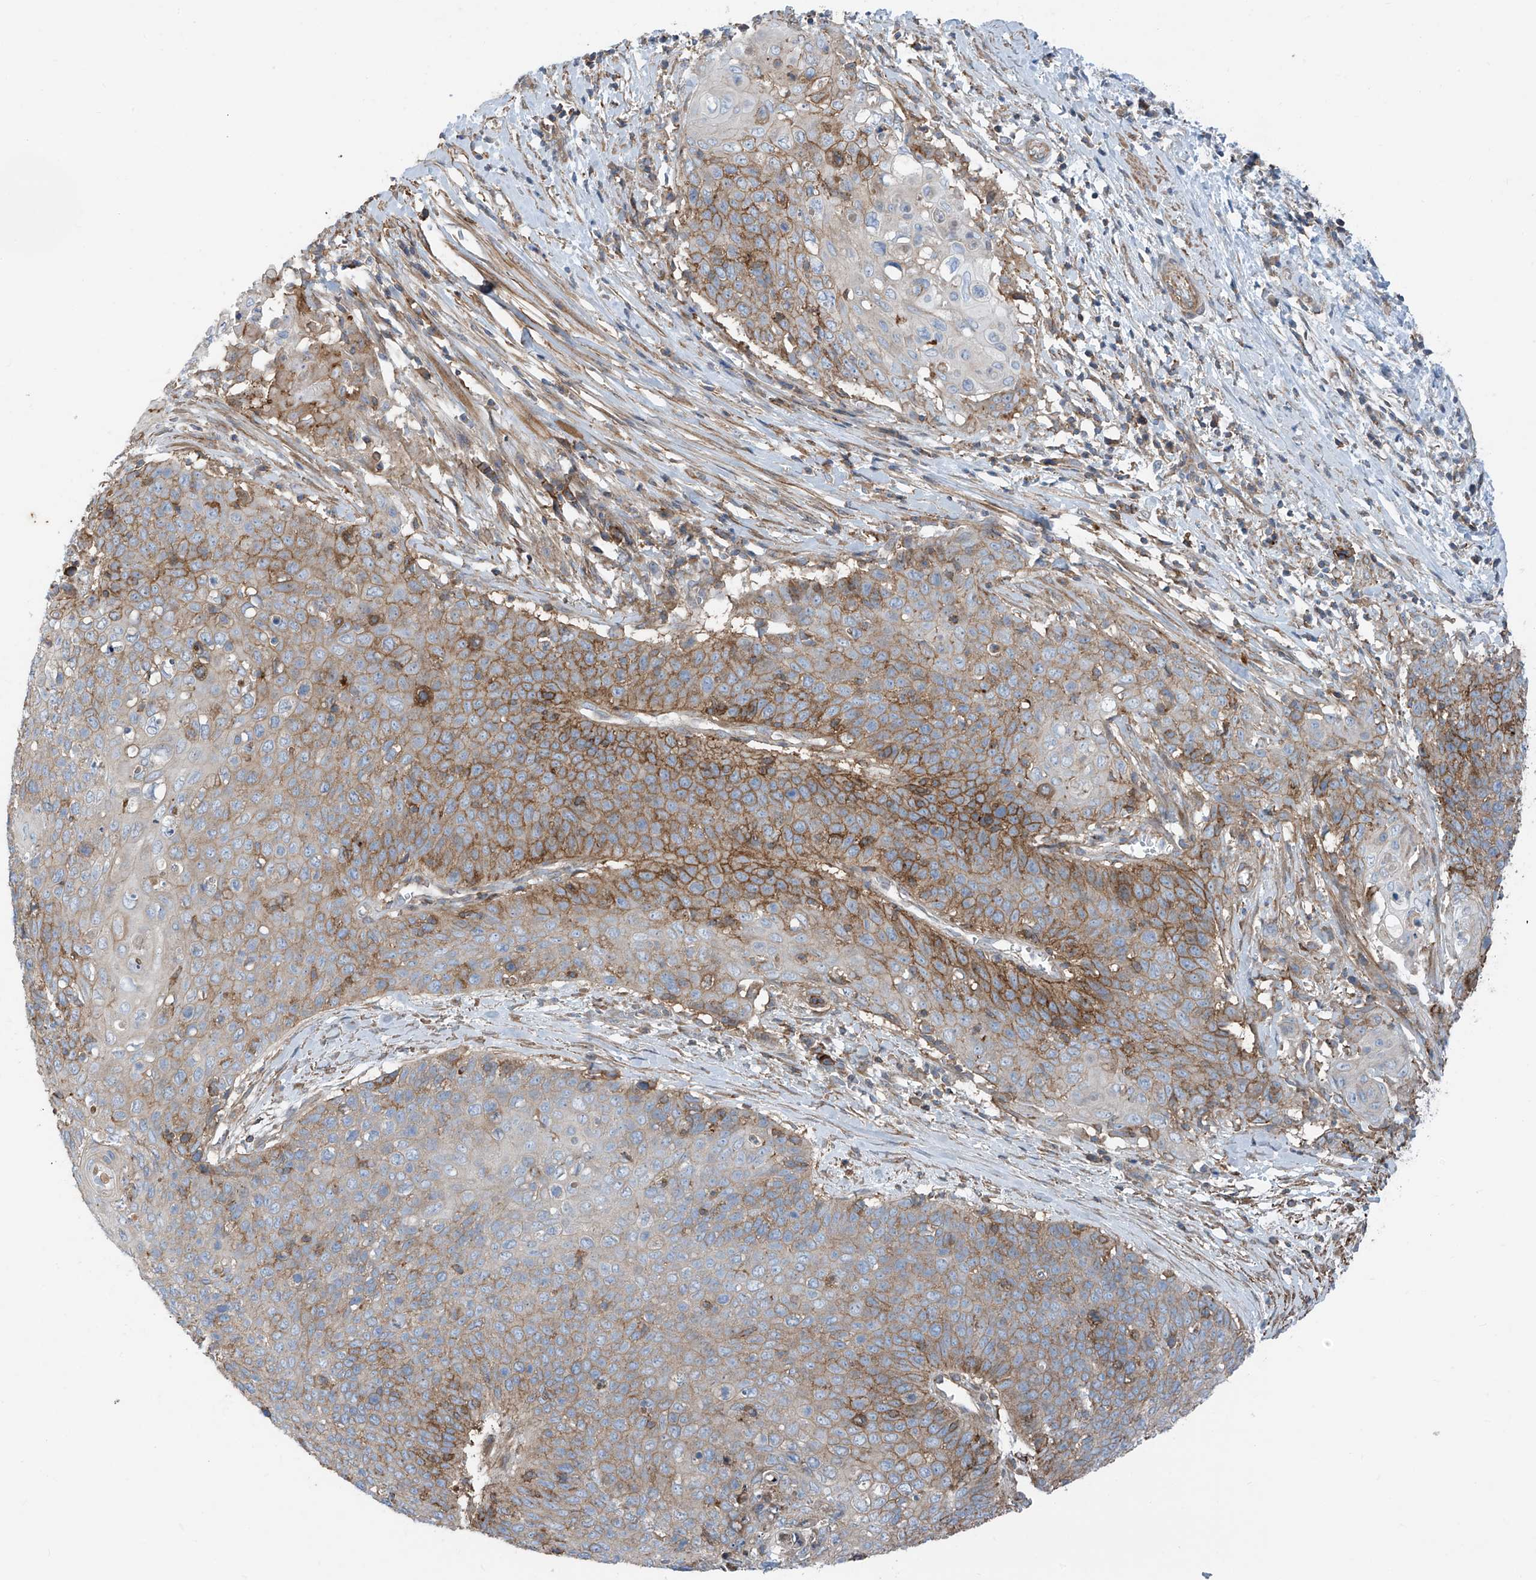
{"staining": {"intensity": "moderate", "quantity": "25%-75%", "location": "cytoplasmic/membranous"}, "tissue": "cervical cancer", "cell_type": "Tumor cells", "image_type": "cancer", "snomed": [{"axis": "morphology", "description": "Squamous cell carcinoma, NOS"}, {"axis": "topography", "description": "Cervix"}], "caption": "A medium amount of moderate cytoplasmic/membranous positivity is present in approximately 25%-75% of tumor cells in squamous cell carcinoma (cervical) tissue. Using DAB (brown) and hematoxylin (blue) stains, captured at high magnification using brightfield microscopy.", "gene": "SLC1A5", "patient": {"sex": "female", "age": 39}}